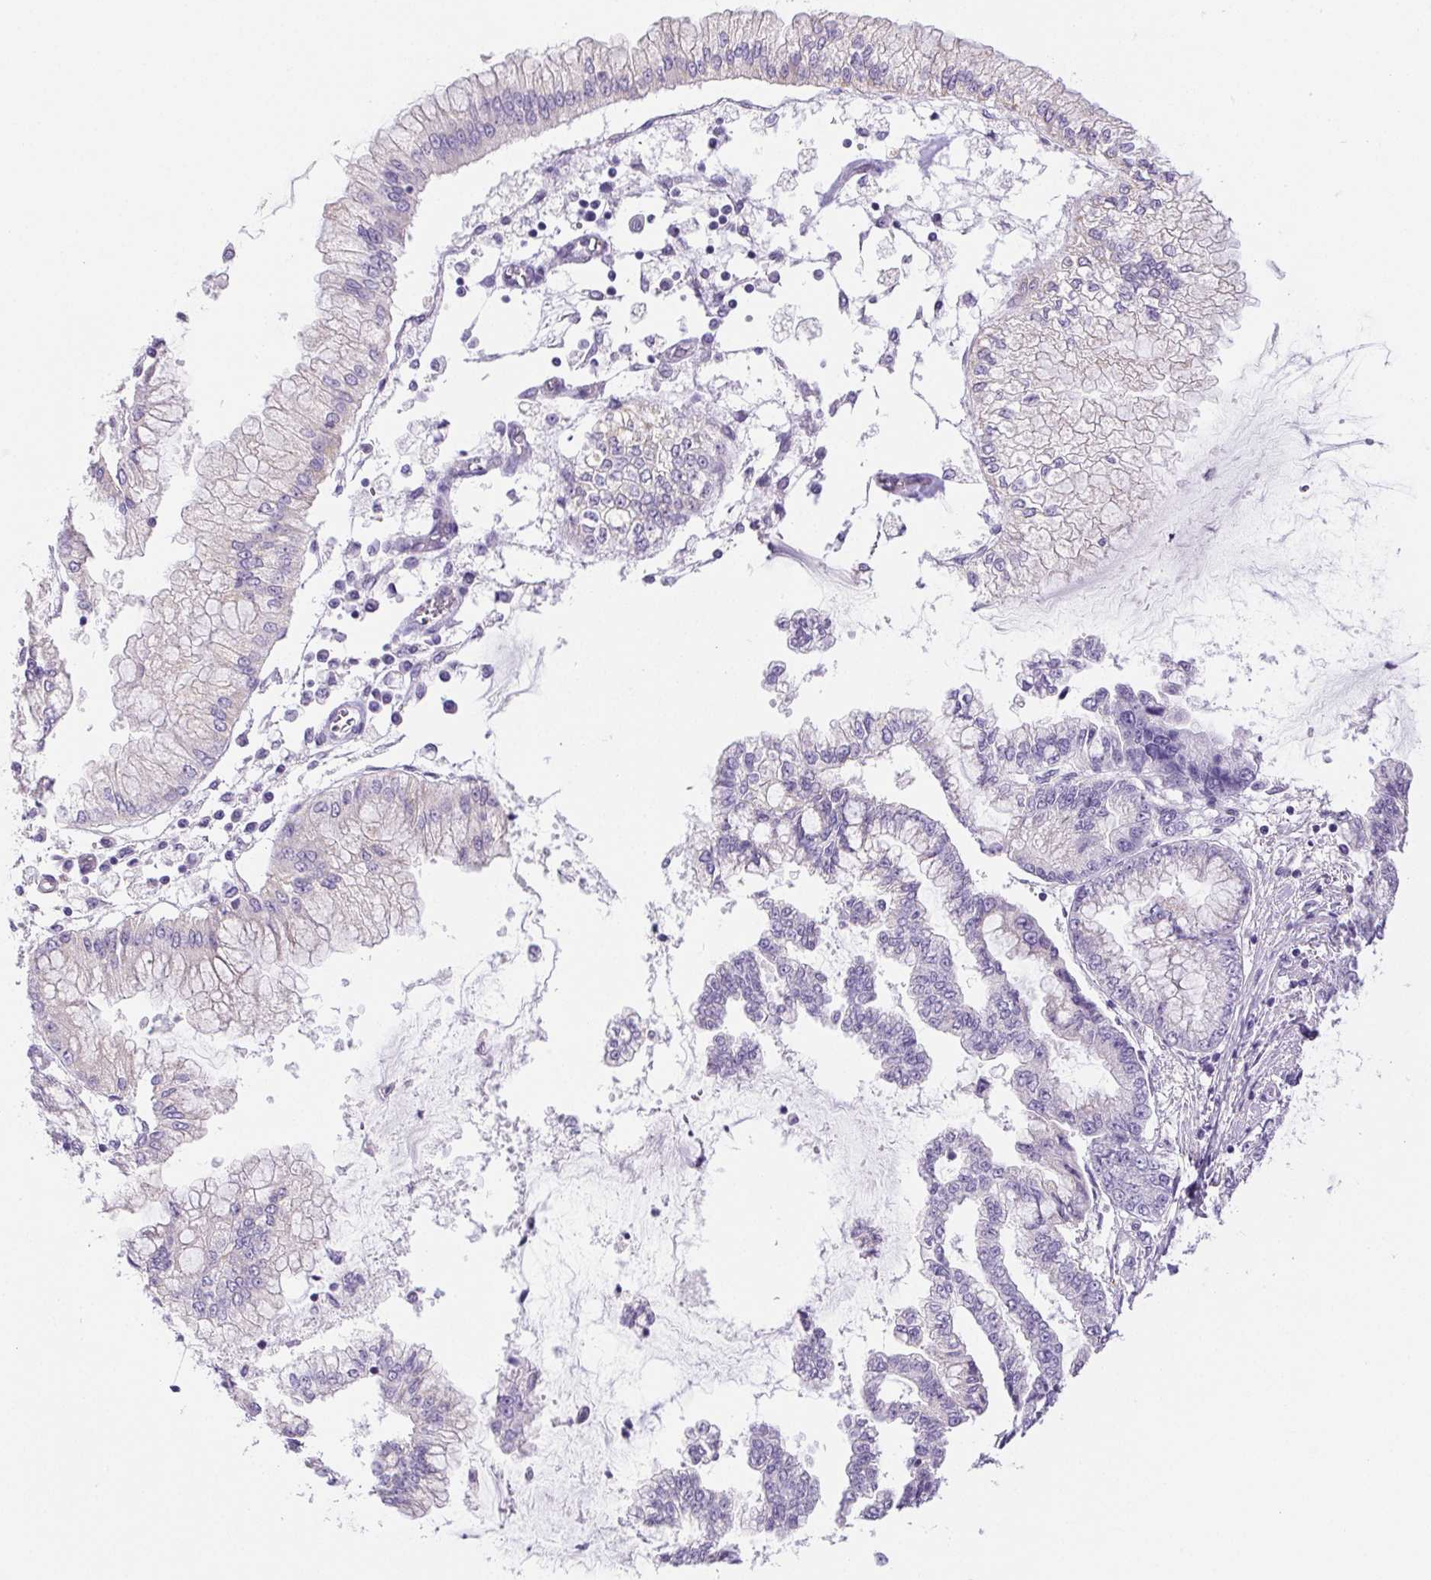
{"staining": {"intensity": "negative", "quantity": "none", "location": "none"}, "tissue": "stomach cancer", "cell_type": "Tumor cells", "image_type": "cancer", "snomed": [{"axis": "morphology", "description": "Adenocarcinoma, NOS"}, {"axis": "topography", "description": "Stomach, upper"}], "caption": "High magnification brightfield microscopy of stomach cancer stained with DAB (3,3'-diaminobenzidine) (brown) and counterstained with hematoxylin (blue): tumor cells show no significant staining. (DAB immunohistochemistry (IHC) with hematoxylin counter stain).", "gene": "PNLIP", "patient": {"sex": "female", "age": 74}}